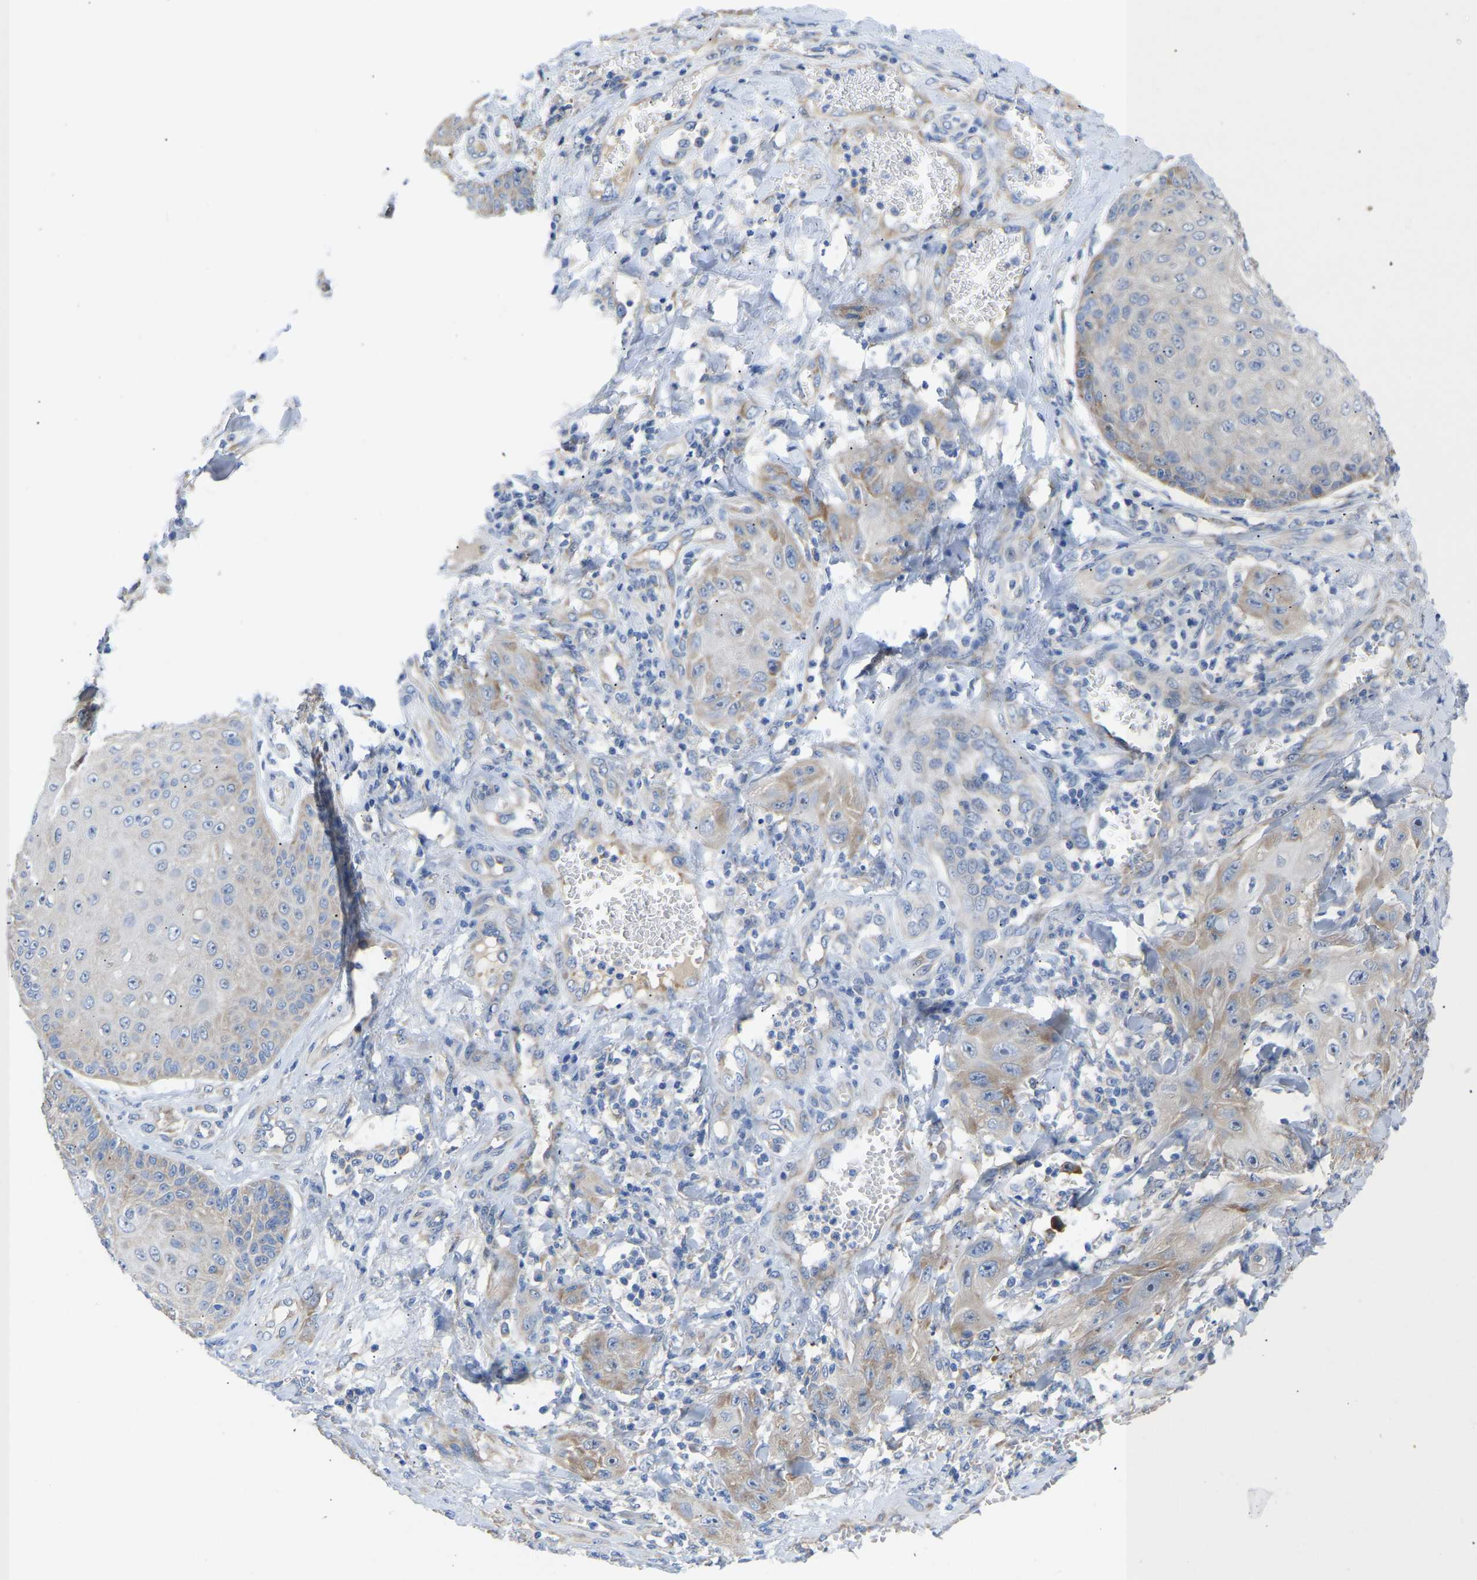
{"staining": {"intensity": "moderate", "quantity": "<25%", "location": "cytoplasmic/membranous"}, "tissue": "skin cancer", "cell_type": "Tumor cells", "image_type": "cancer", "snomed": [{"axis": "morphology", "description": "Squamous cell carcinoma, NOS"}, {"axis": "topography", "description": "Skin"}], "caption": "Immunohistochemistry (IHC) of skin cancer (squamous cell carcinoma) reveals low levels of moderate cytoplasmic/membranous expression in about <25% of tumor cells.", "gene": "ABCA10", "patient": {"sex": "male", "age": 74}}